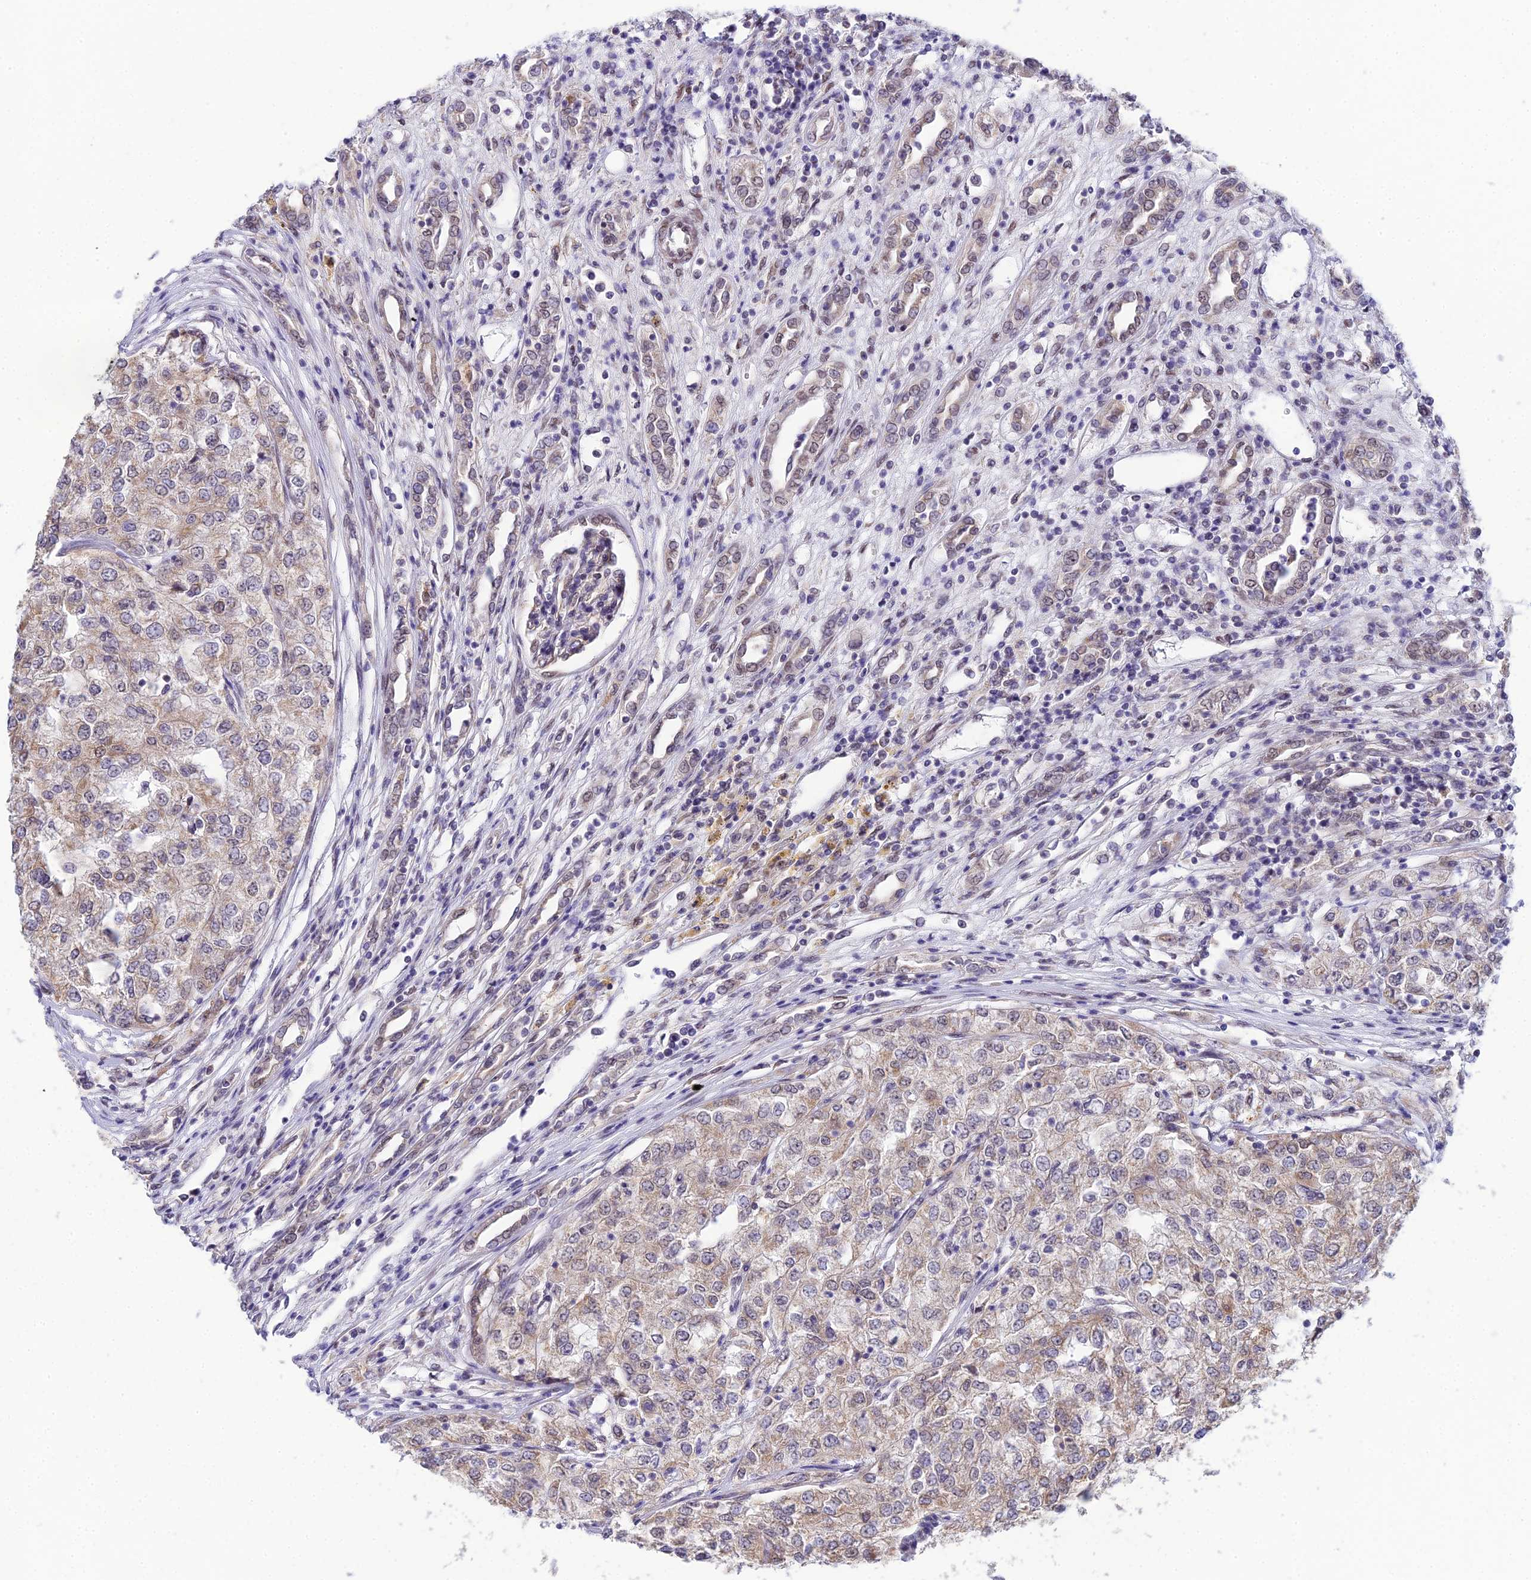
{"staining": {"intensity": "weak", "quantity": "25%-75%", "location": "cytoplasmic/membranous"}, "tissue": "renal cancer", "cell_type": "Tumor cells", "image_type": "cancer", "snomed": [{"axis": "morphology", "description": "Adenocarcinoma, NOS"}, {"axis": "topography", "description": "Kidney"}], "caption": "About 25%-75% of tumor cells in renal cancer (adenocarcinoma) demonstrate weak cytoplasmic/membranous protein staining as visualized by brown immunohistochemical staining.", "gene": "C2orf49", "patient": {"sex": "female", "age": 54}}